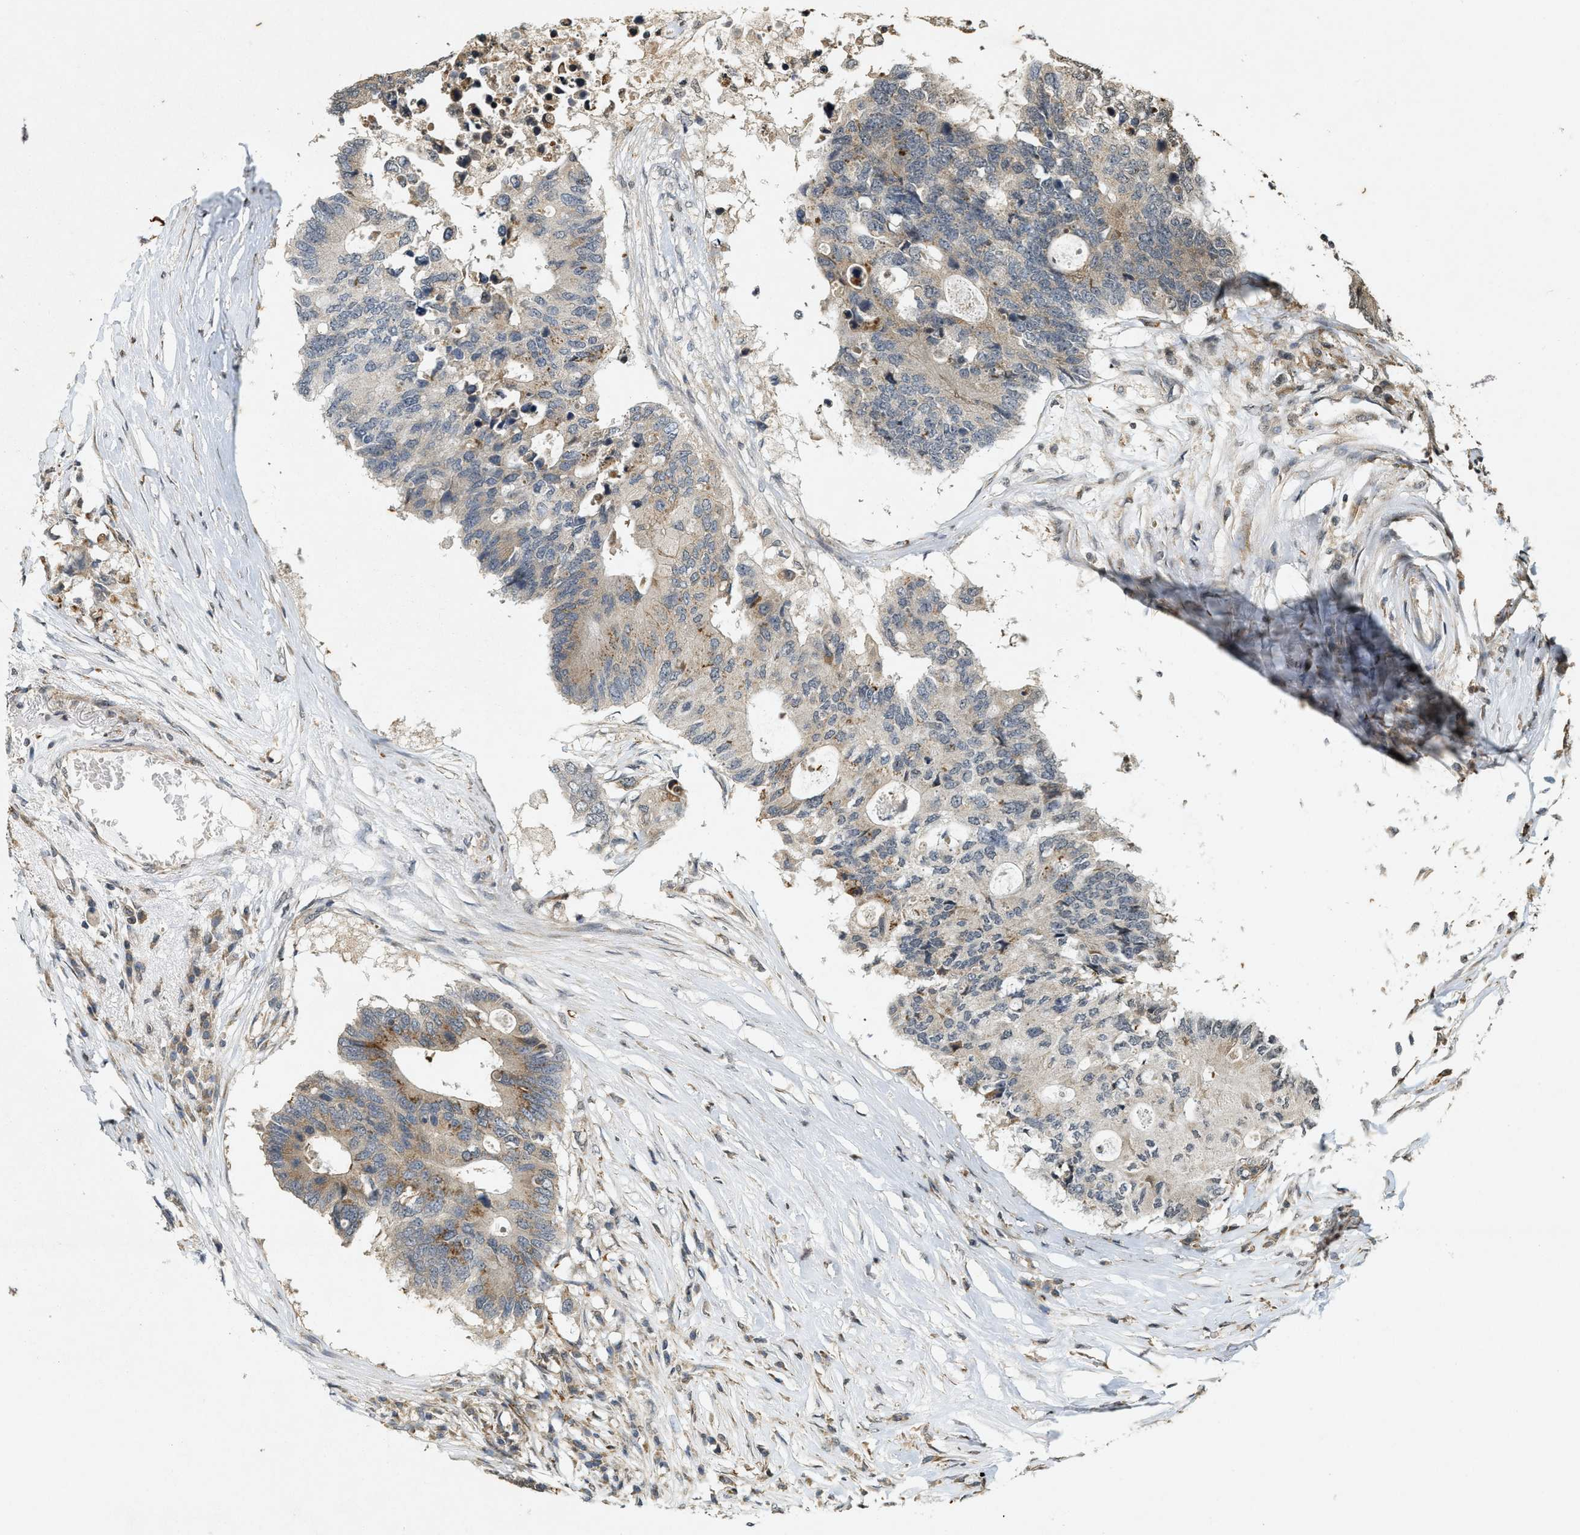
{"staining": {"intensity": "weak", "quantity": "25%-75%", "location": "cytoplasmic/membranous"}, "tissue": "colorectal cancer", "cell_type": "Tumor cells", "image_type": "cancer", "snomed": [{"axis": "morphology", "description": "Adenocarcinoma, NOS"}, {"axis": "topography", "description": "Colon"}], "caption": "Protein staining of adenocarcinoma (colorectal) tissue shows weak cytoplasmic/membranous positivity in about 25%-75% of tumor cells. (IHC, brightfield microscopy, high magnification).", "gene": "KIF21A", "patient": {"sex": "male", "age": 71}}